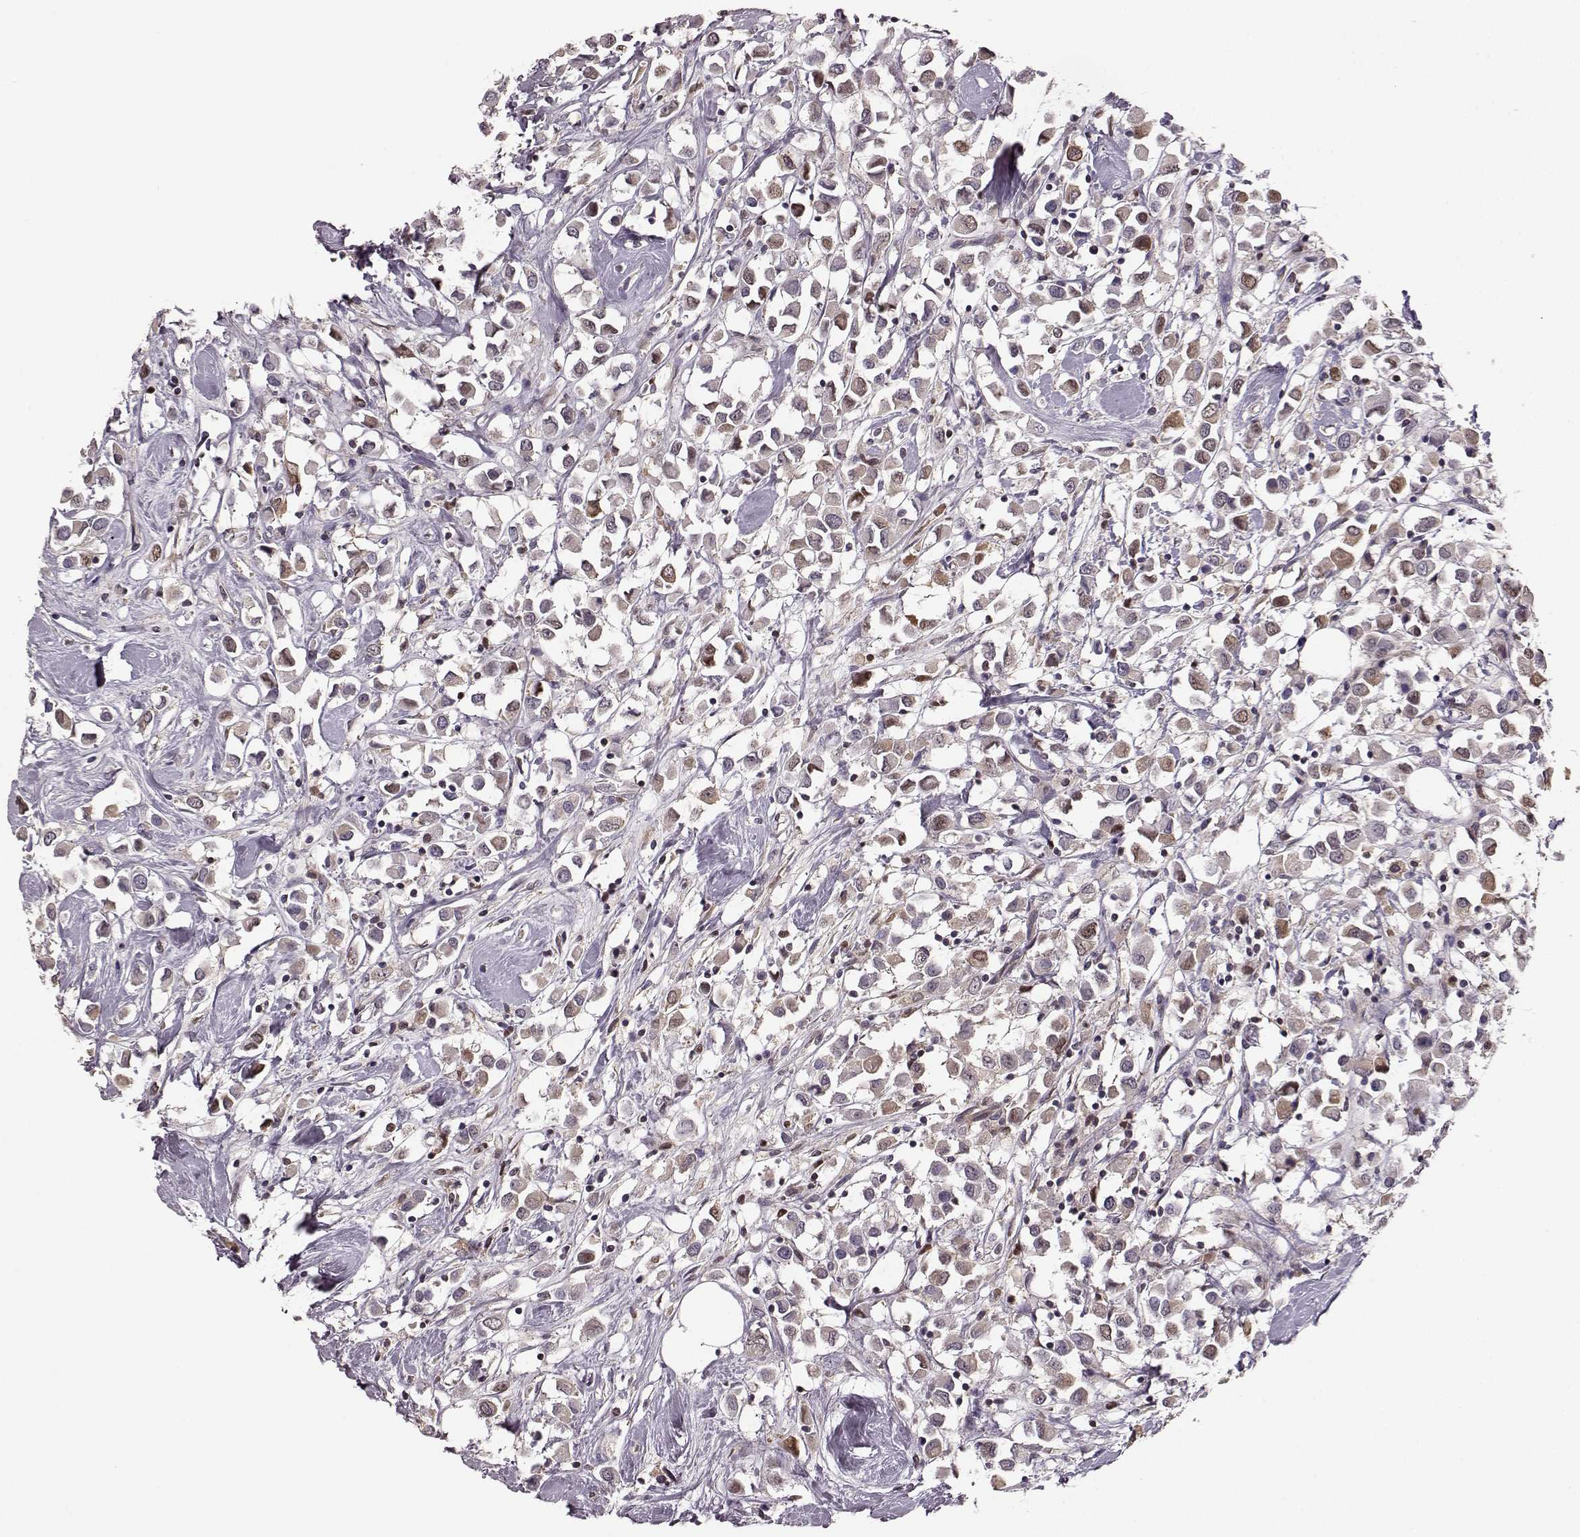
{"staining": {"intensity": "moderate", "quantity": "<25%", "location": "nuclear"}, "tissue": "breast cancer", "cell_type": "Tumor cells", "image_type": "cancer", "snomed": [{"axis": "morphology", "description": "Duct carcinoma"}, {"axis": "topography", "description": "Breast"}], "caption": "This photomicrograph shows IHC staining of human breast cancer (invasive ductal carcinoma), with low moderate nuclear staining in about <25% of tumor cells.", "gene": "KLF6", "patient": {"sex": "female", "age": 61}}